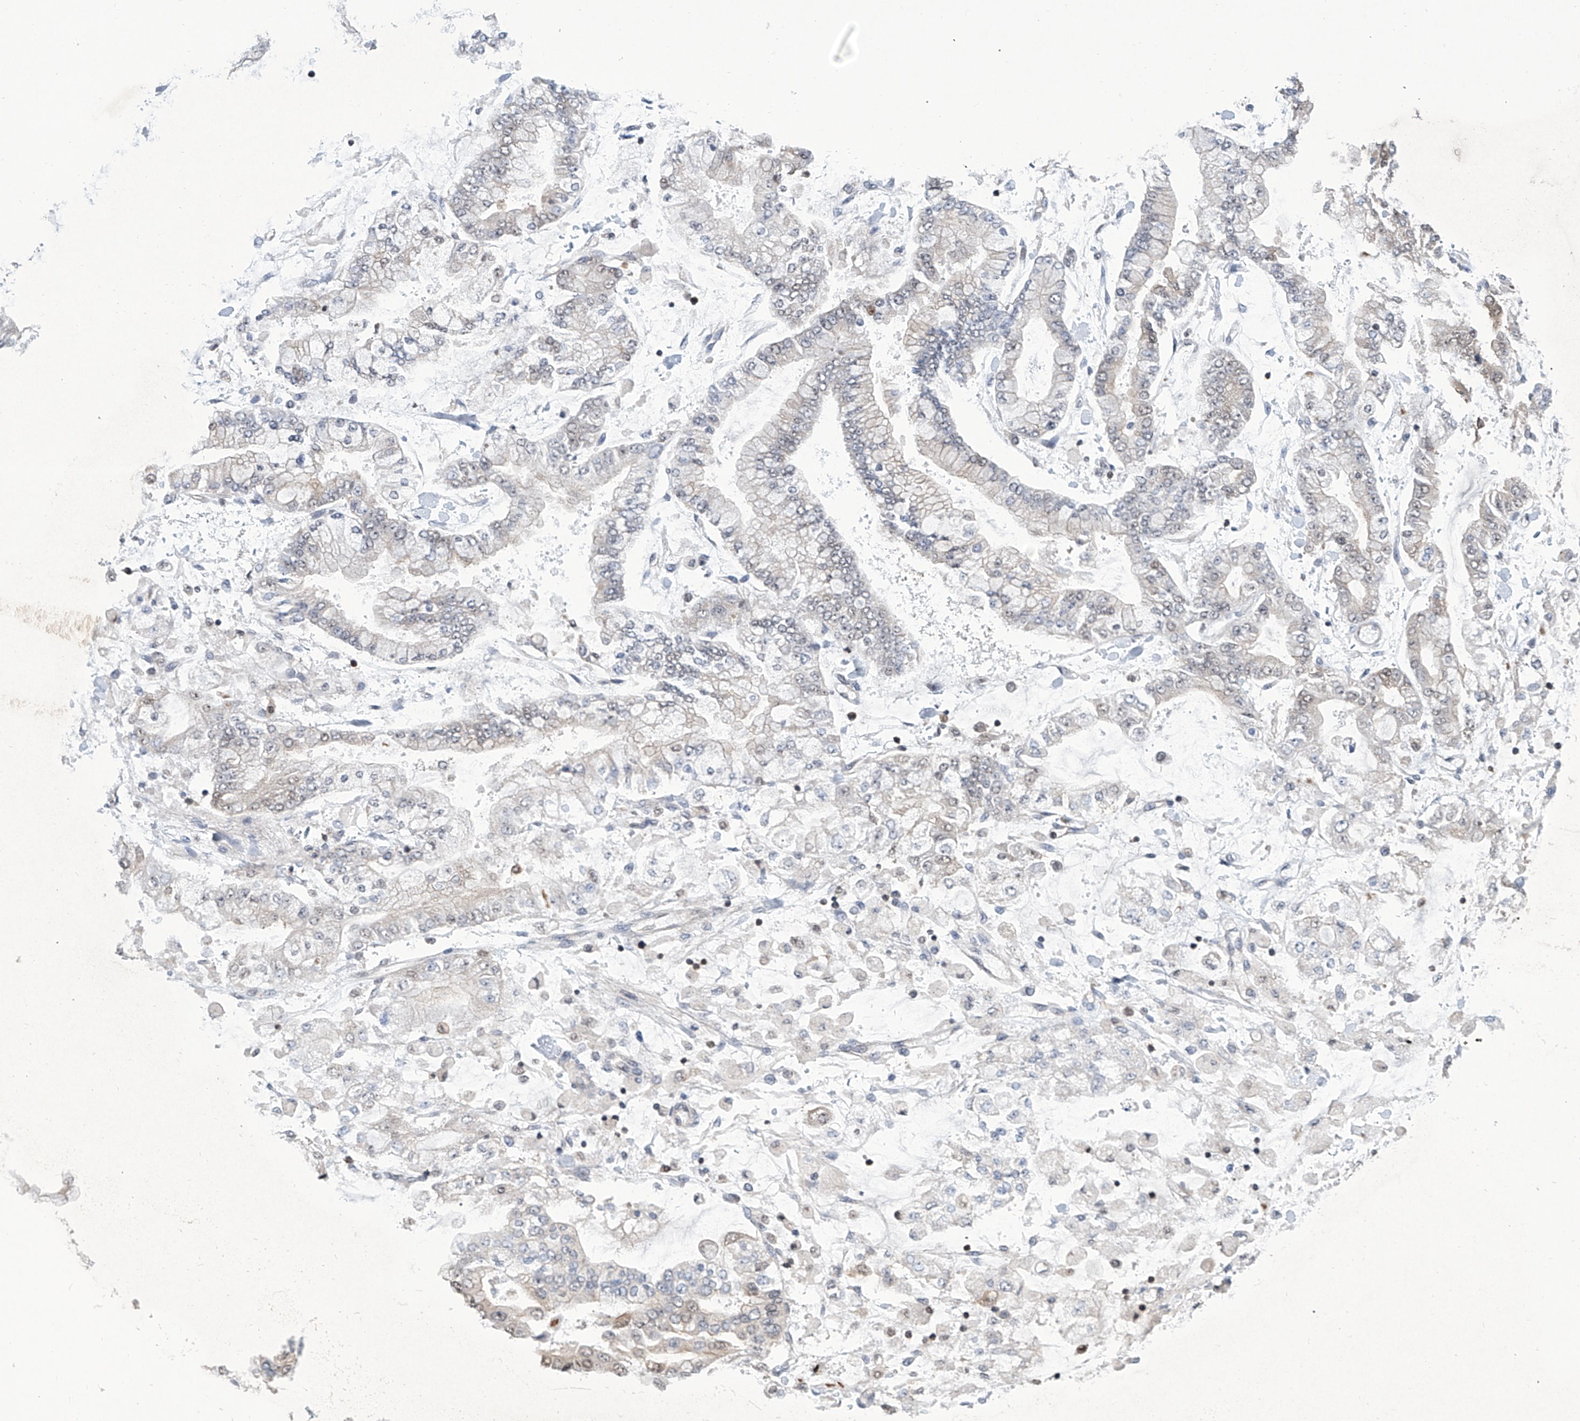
{"staining": {"intensity": "weak", "quantity": "<25%", "location": "nuclear"}, "tissue": "stomach cancer", "cell_type": "Tumor cells", "image_type": "cancer", "snomed": [{"axis": "morphology", "description": "Normal tissue, NOS"}, {"axis": "morphology", "description": "Adenocarcinoma, NOS"}, {"axis": "topography", "description": "Stomach, upper"}, {"axis": "topography", "description": "Stomach"}], "caption": "Tumor cells show no significant protein expression in stomach adenocarcinoma. (Brightfield microscopy of DAB immunohistochemistry at high magnification).", "gene": "SREBF2", "patient": {"sex": "male", "age": 76}}